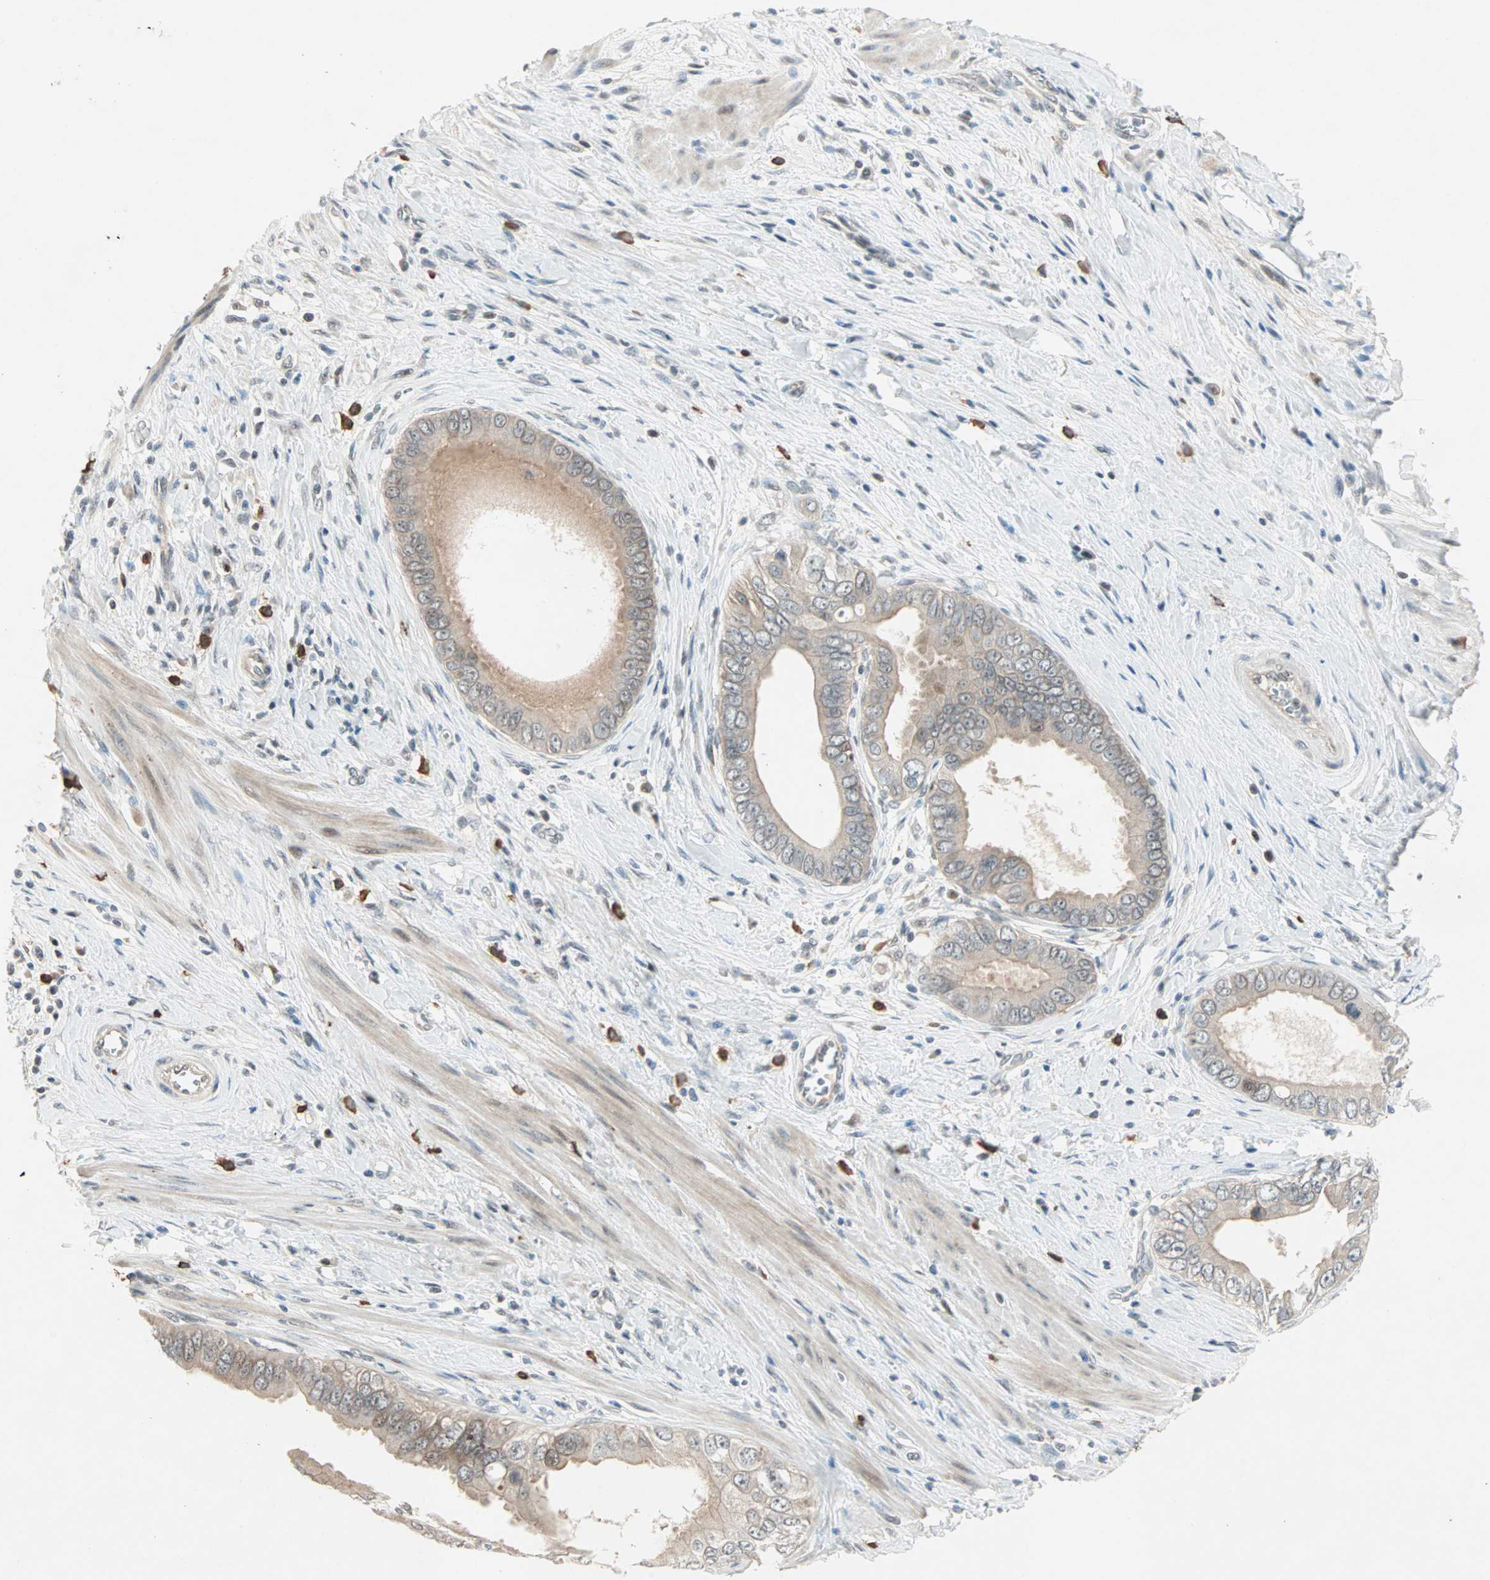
{"staining": {"intensity": "weak", "quantity": ">75%", "location": "cytoplasmic/membranous"}, "tissue": "pancreatic cancer", "cell_type": "Tumor cells", "image_type": "cancer", "snomed": [{"axis": "morphology", "description": "Normal tissue, NOS"}, {"axis": "topography", "description": "Lymph node"}], "caption": "Brown immunohistochemical staining in human pancreatic cancer shows weak cytoplasmic/membranous positivity in about >75% of tumor cells. (DAB IHC, brown staining for protein, blue staining for nuclei).", "gene": "RTL6", "patient": {"sex": "male", "age": 50}}